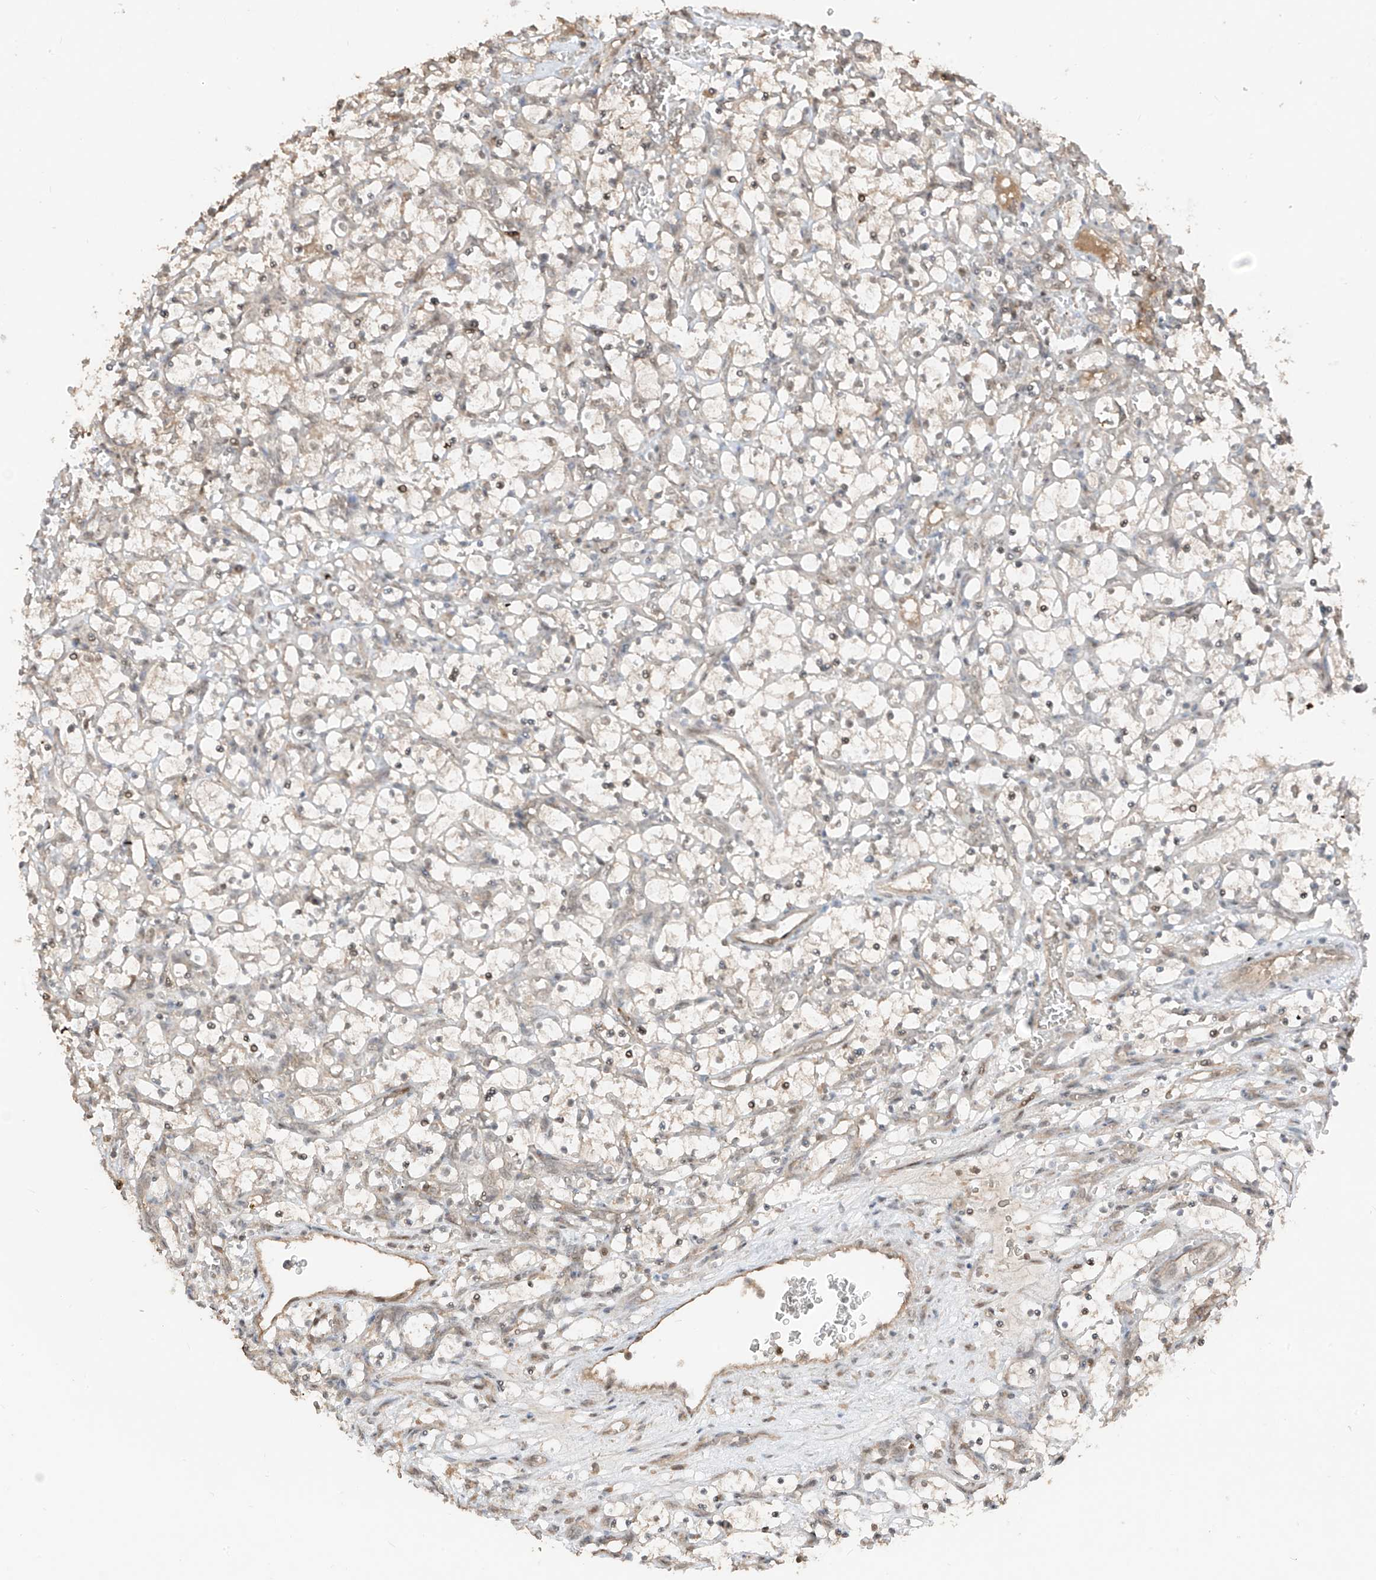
{"staining": {"intensity": "negative", "quantity": "none", "location": "none"}, "tissue": "renal cancer", "cell_type": "Tumor cells", "image_type": "cancer", "snomed": [{"axis": "morphology", "description": "Adenocarcinoma, NOS"}, {"axis": "topography", "description": "Kidney"}], "caption": "IHC photomicrograph of neoplastic tissue: renal cancer (adenocarcinoma) stained with DAB shows no significant protein staining in tumor cells.", "gene": "COLGALT2", "patient": {"sex": "female", "age": 69}}